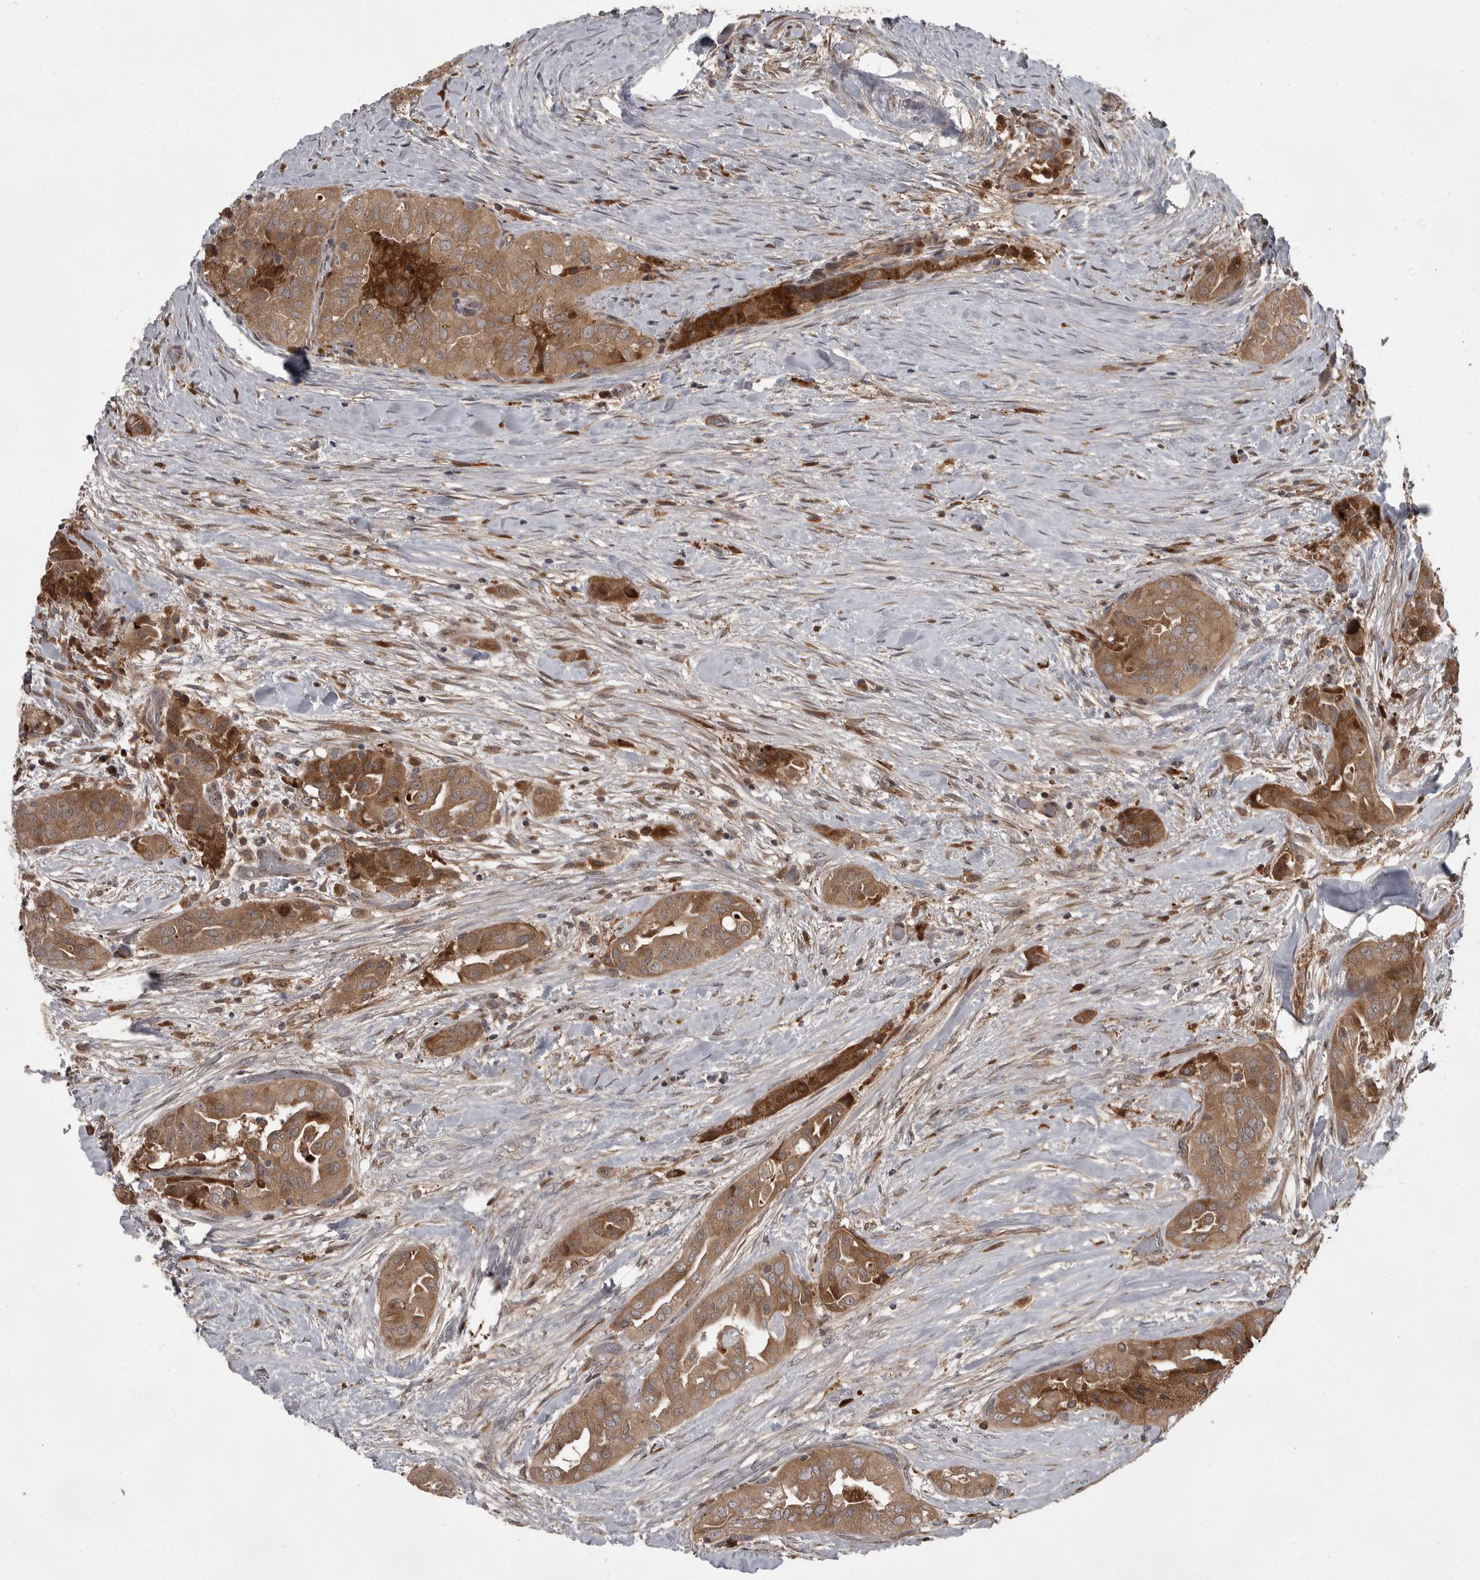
{"staining": {"intensity": "moderate", "quantity": ">75%", "location": "cytoplasmic/membranous"}, "tissue": "thyroid cancer", "cell_type": "Tumor cells", "image_type": "cancer", "snomed": [{"axis": "morphology", "description": "Papillary adenocarcinoma, NOS"}, {"axis": "topography", "description": "Thyroid gland"}], "caption": "Immunohistochemistry of papillary adenocarcinoma (thyroid) demonstrates medium levels of moderate cytoplasmic/membranous staining in approximately >75% of tumor cells. The staining was performed using DAB, with brown indicating positive protein expression. Nuclei are stained blue with hematoxylin.", "gene": "GPR31", "patient": {"sex": "female", "age": 59}}